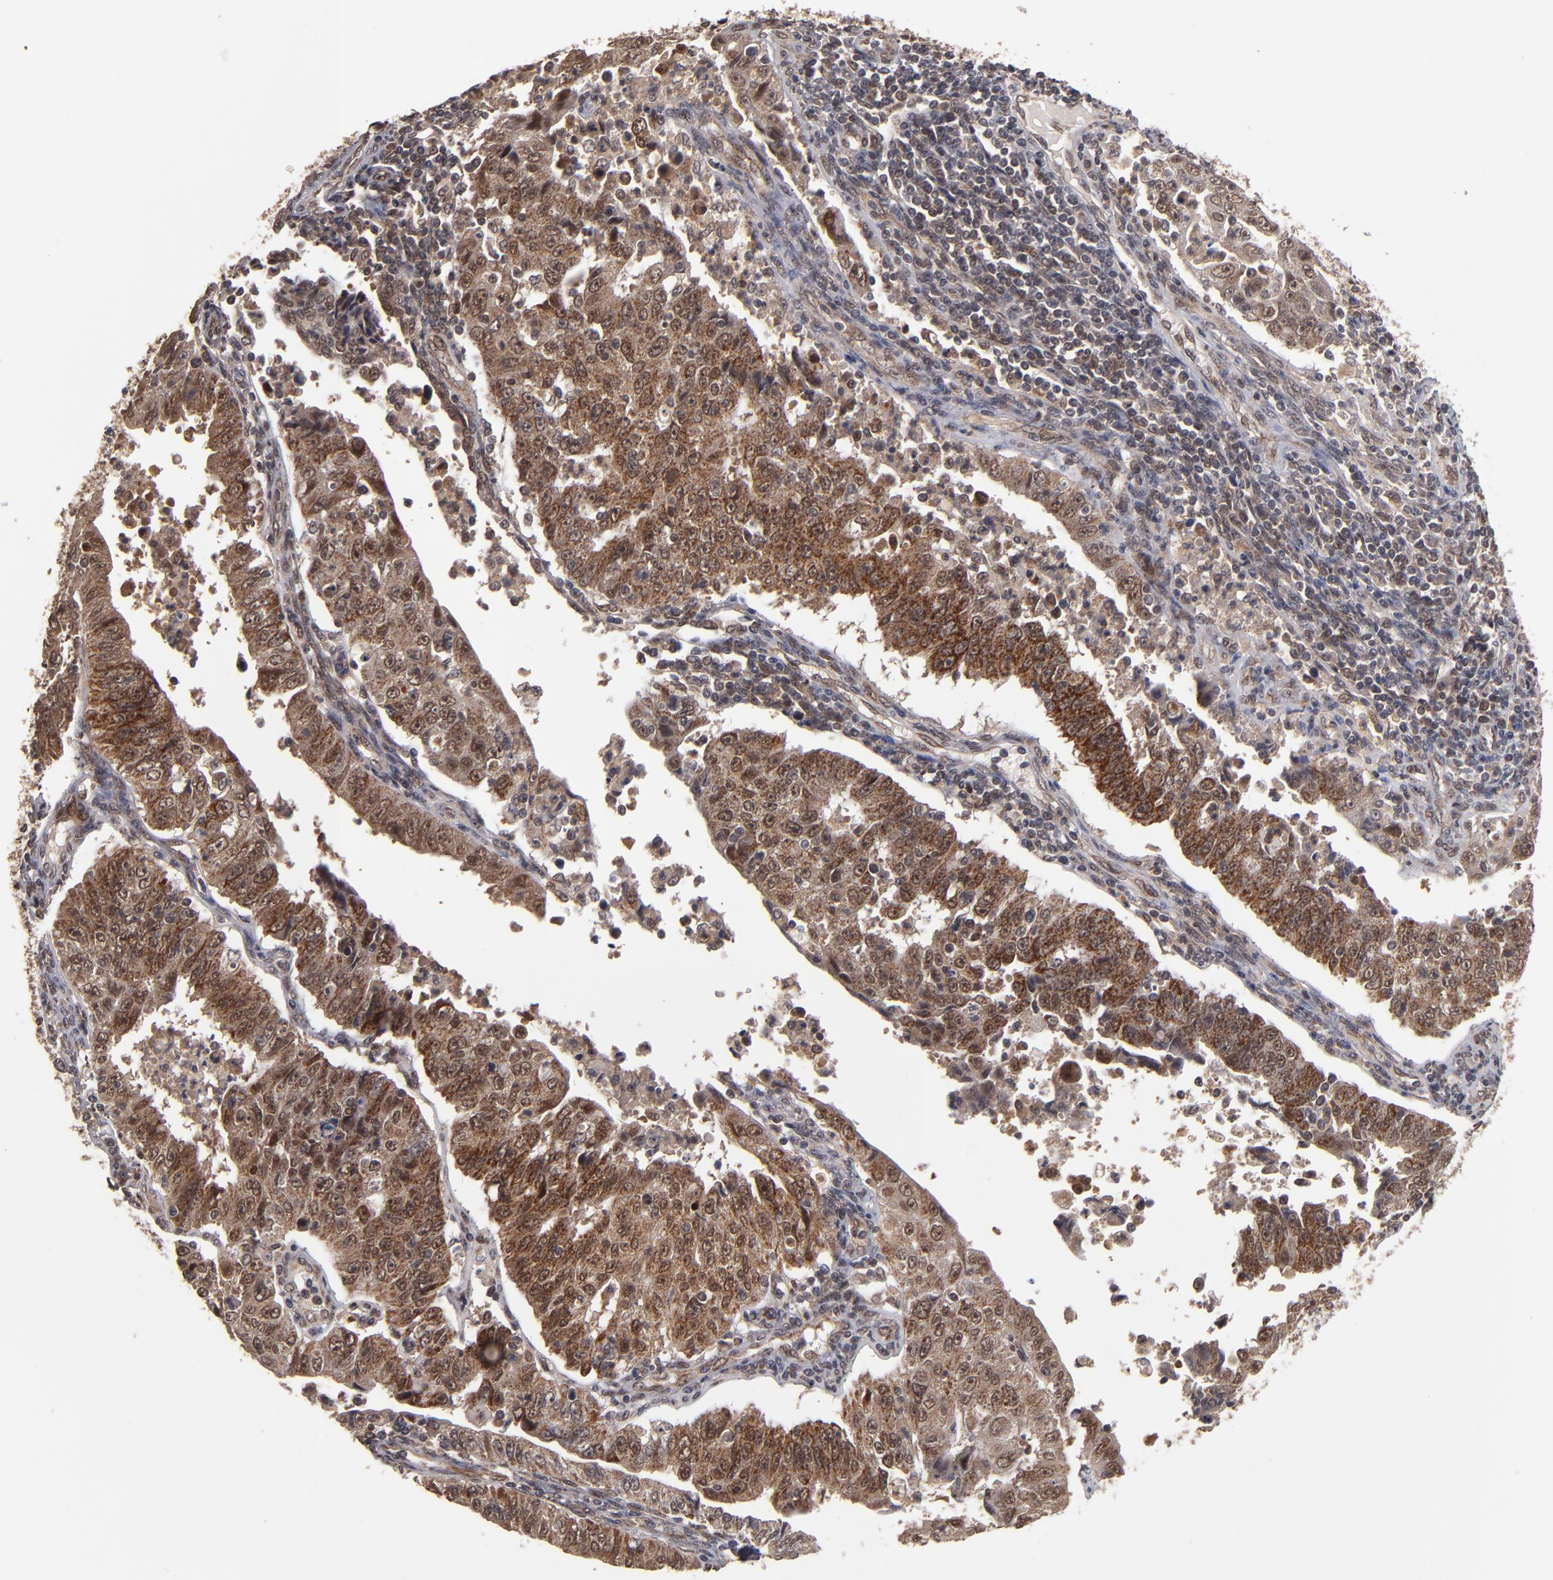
{"staining": {"intensity": "moderate", "quantity": ">75%", "location": "cytoplasmic/membranous"}, "tissue": "endometrial cancer", "cell_type": "Tumor cells", "image_type": "cancer", "snomed": [{"axis": "morphology", "description": "Adenocarcinoma, NOS"}, {"axis": "topography", "description": "Endometrium"}], "caption": "Immunohistochemical staining of human endometrial adenocarcinoma demonstrates medium levels of moderate cytoplasmic/membranous expression in about >75% of tumor cells.", "gene": "CUL5", "patient": {"sex": "female", "age": 42}}